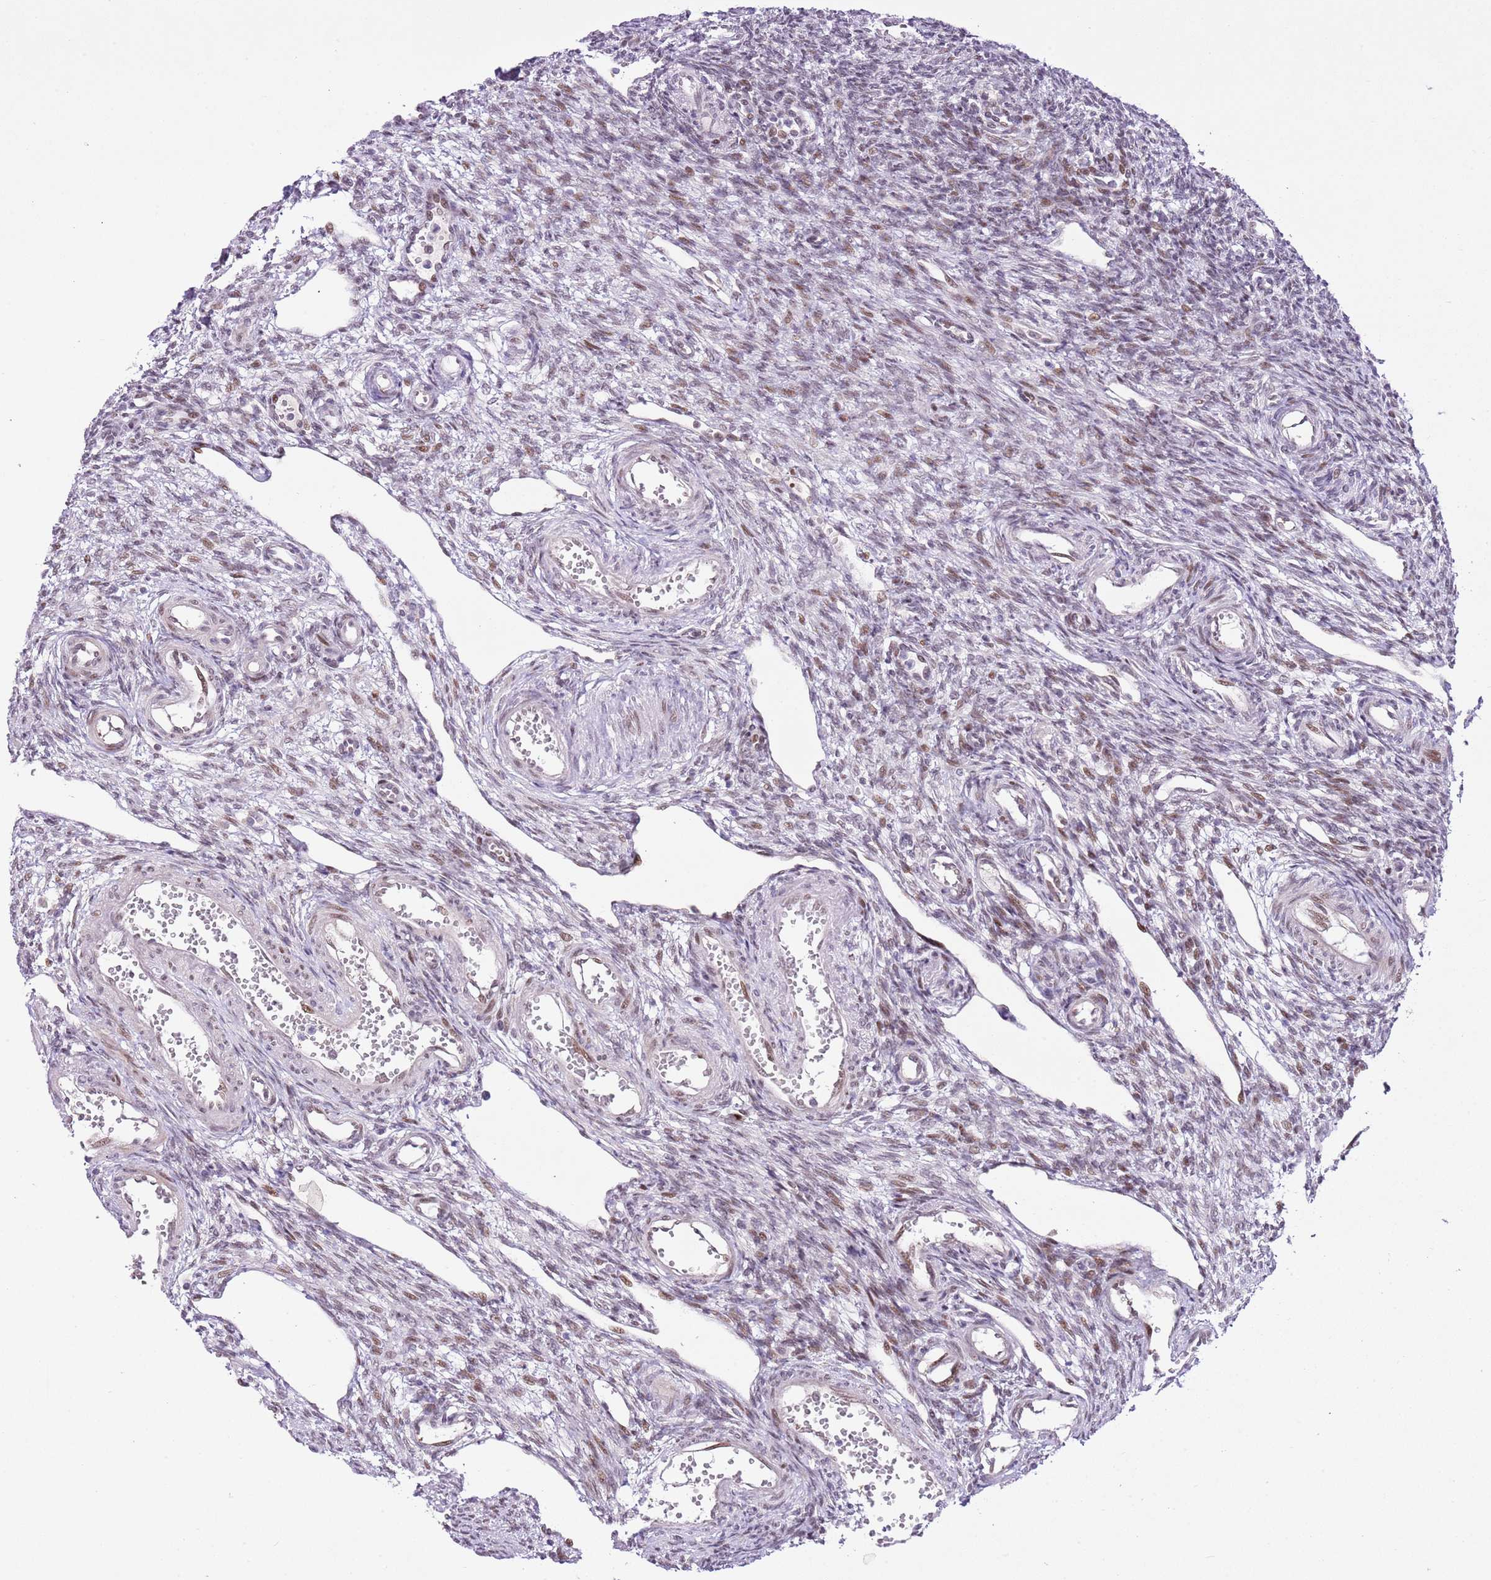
{"staining": {"intensity": "weak", "quantity": "<25%", "location": "nuclear"}, "tissue": "ovary", "cell_type": "Ovarian stroma cells", "image_type": "normal", "snomed": [{"axis": "morphology", "description": "Normal tissue, NOS"}, {"axis": "morphology", "description": "Cyst, NOS"}, {"axis": "topography", "description": "Ovary"}], "caption": "This is a micrograph of IHC staining of normal ovary, which shows no expression in ovarian stroma cells.", "gene": "NACC2", "patient": {"sex": "female", "age": 33}}